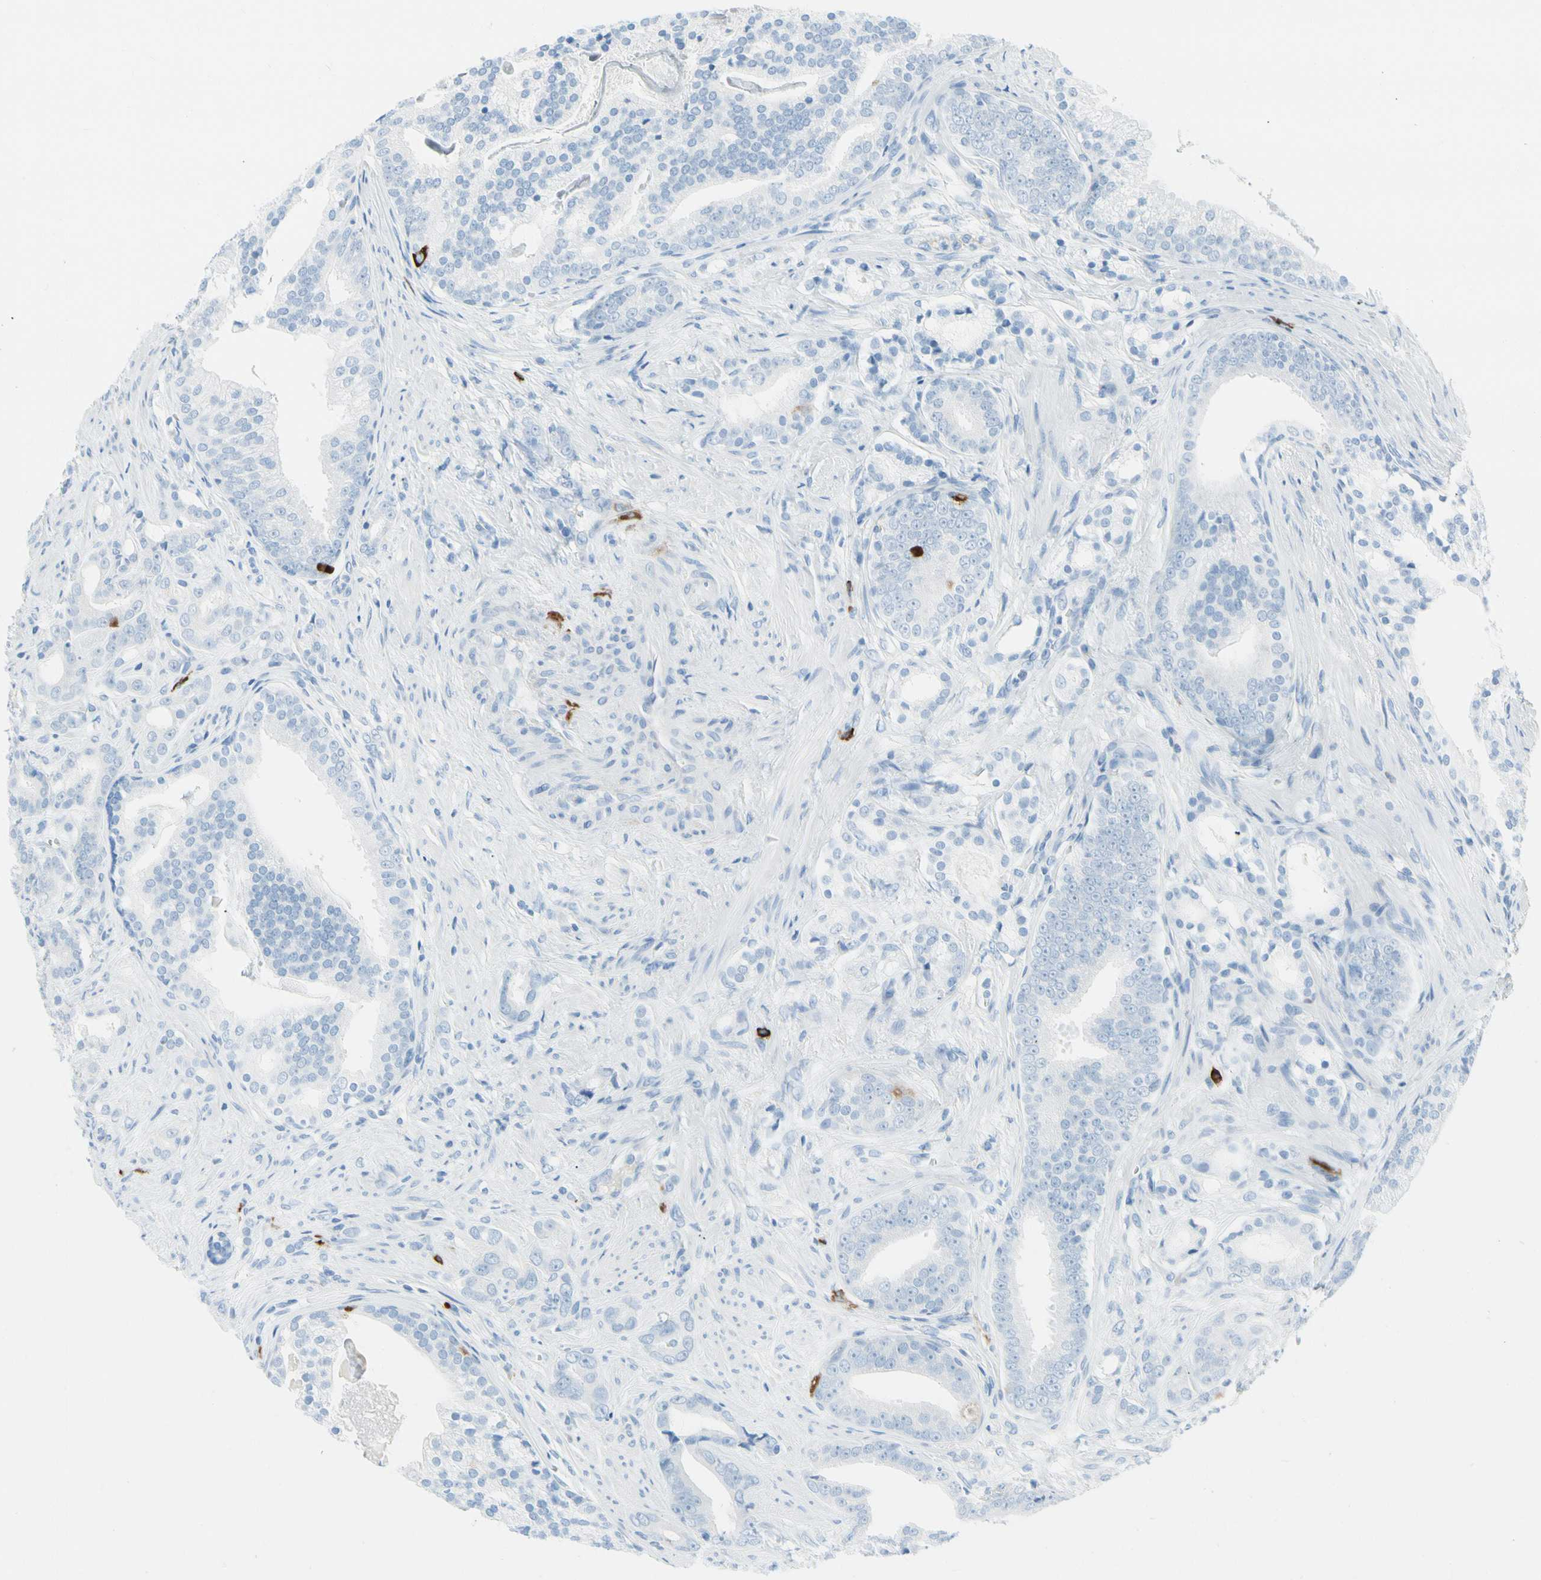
{"staining": {"intensity": "strong", "quantity": "<25%", "location": "cytoplasmic/membranous"}, "tissue": "prostate cancer", "cell_type": "Tumor cells", "image_type": "cancer", "snomed": [{"axis": "morphology", "description": "Adenocarcinoma, Low grade"}, {"axis": "topography", "description": "Prostate"}], "caption": "Strong cytoplasmic/membranous protein positivity is appreciated in approximately <25% of tumor cells in prostate cancer.", "gene": "TACC3", "patient": {"sex": "male", "age": 58}}